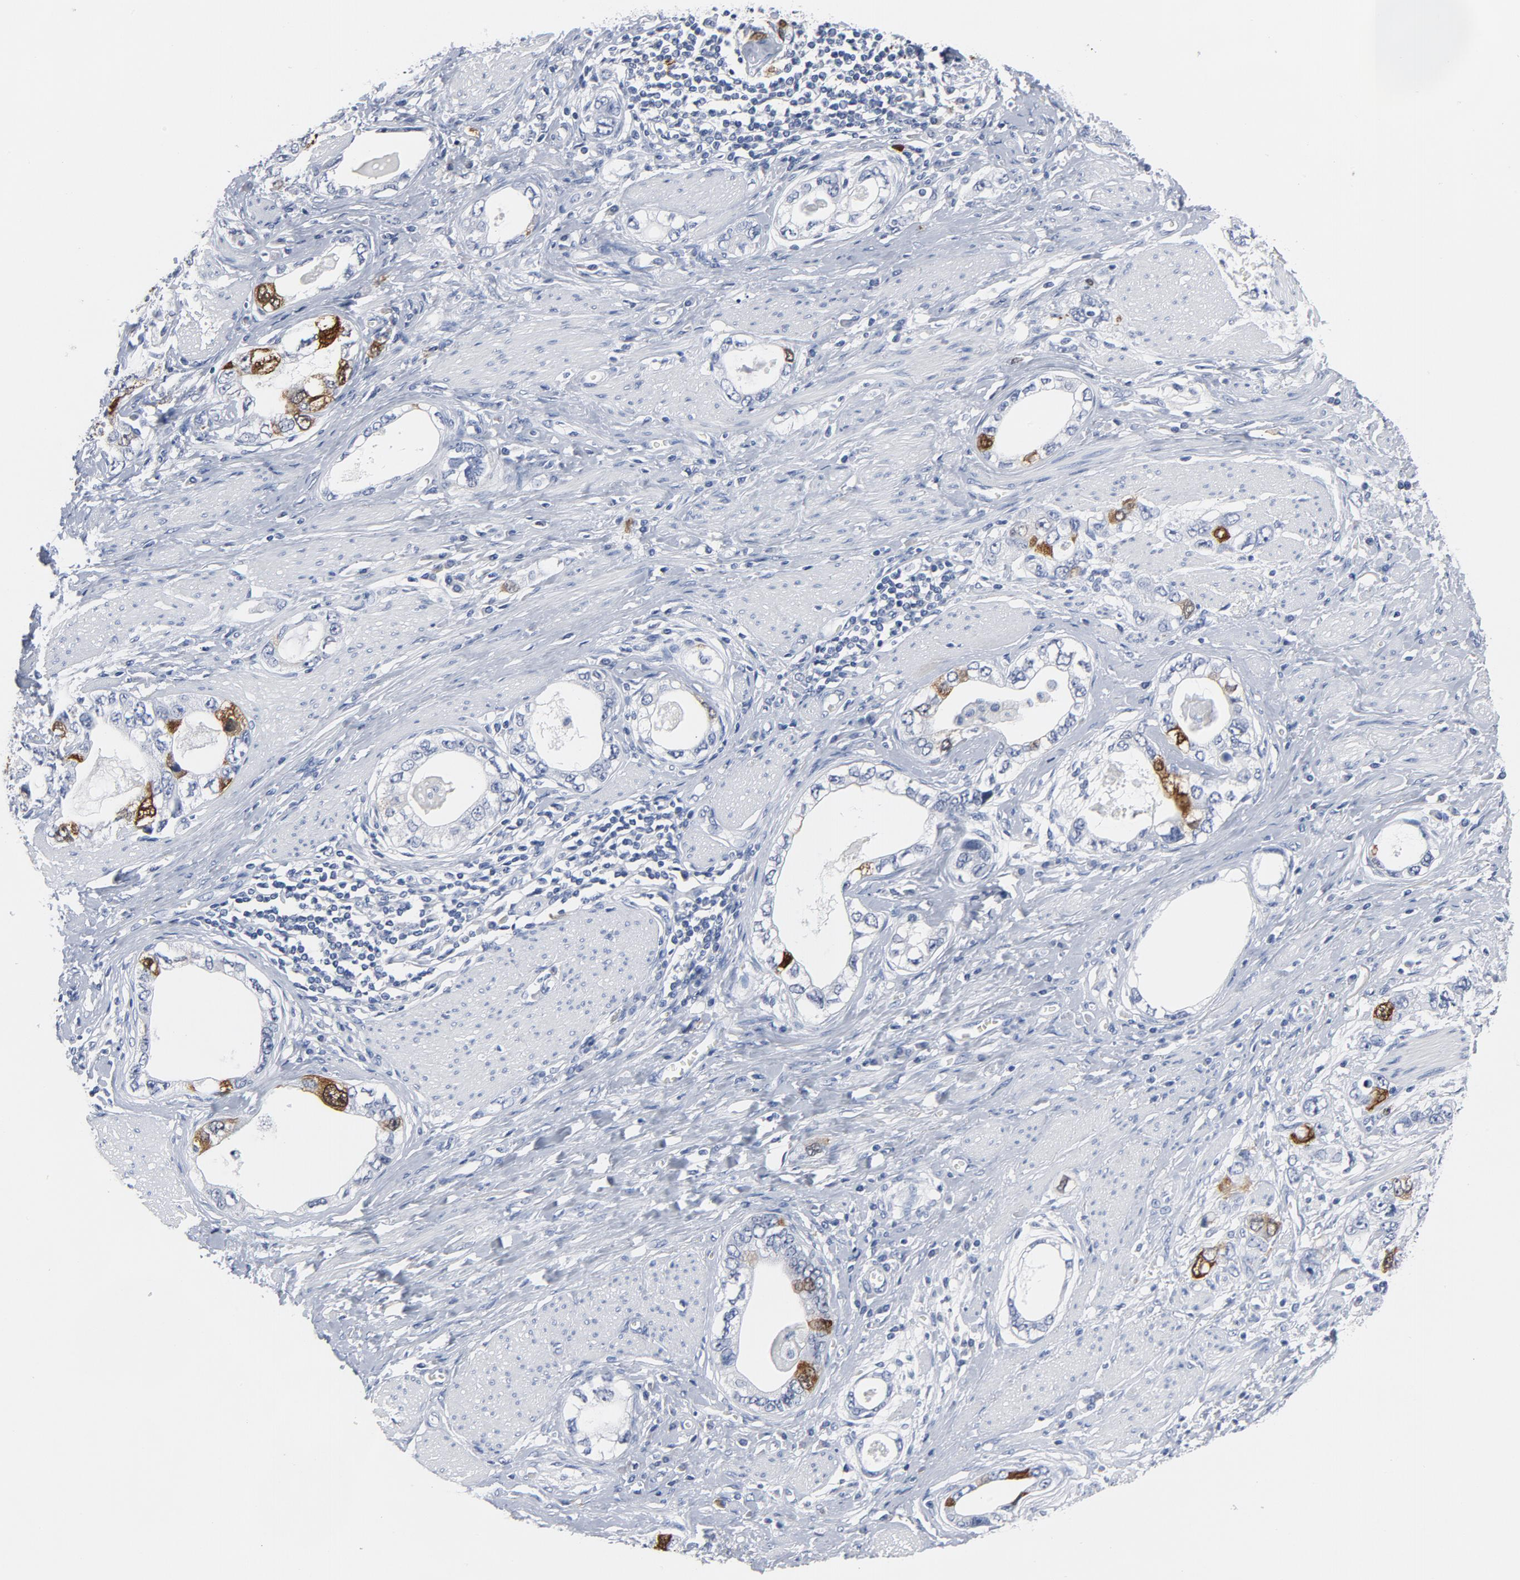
{"staining": {"intensity": "strong", "quantity": "<25%", "location": "cytoplasmic/membranous,nuclear"}, "tissue": "stomach cancer", "cell_type": "Tumor cells", "image_type": "cancer", "snomed": [{"axis": "morphology", "description": "Adenocarcinoma, NOS"}, {"axis": "topography", "description": "Stomach, lower"}], "caption": "Stomach cancer tissue displays strong cytoplasmic/membranous and nuclear staining in approximately <25% of tumor cells", "gene": "CDC20", "patient": {"sex": "female", "age": 93}}